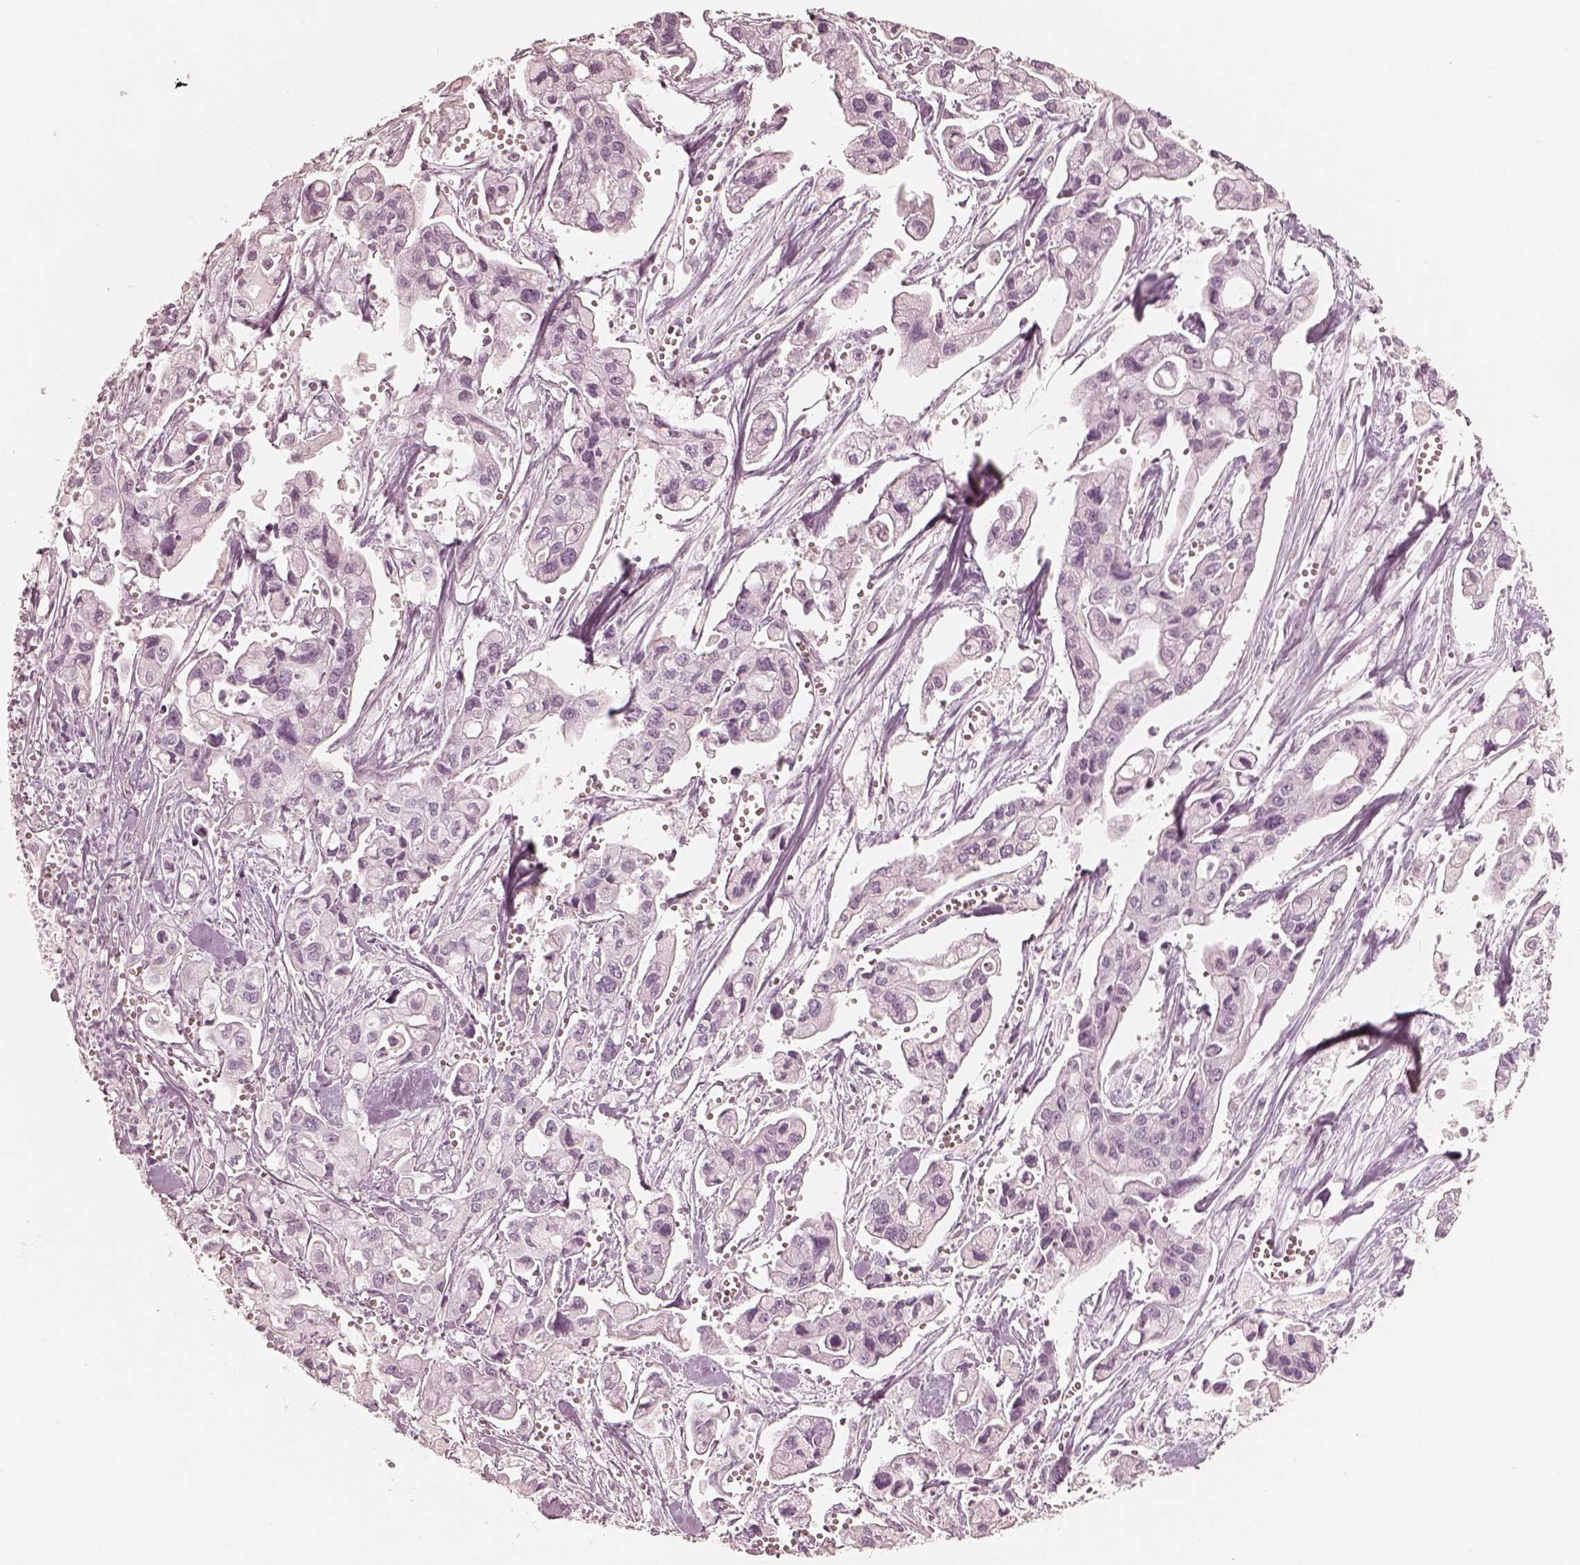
{"staining": {"intensity": "negative", "quantity": "none", "location": "none"}, "tissue": "pancreatic cancer", "cell_type": "Tumor cells", "image_type": "cancer", "snomed": [{"axis": "morphology", "description": "Adenocarcinoma, NOS"}, {"axis": "topography", "description": "Pancreas"}], "caption": "The photomicrograph demonstrates no significant positivity in tumor cells of pancreatic adenocarcinoma.", "gene": "KRT82", "patient": {"sex": "male", "age": 70}}